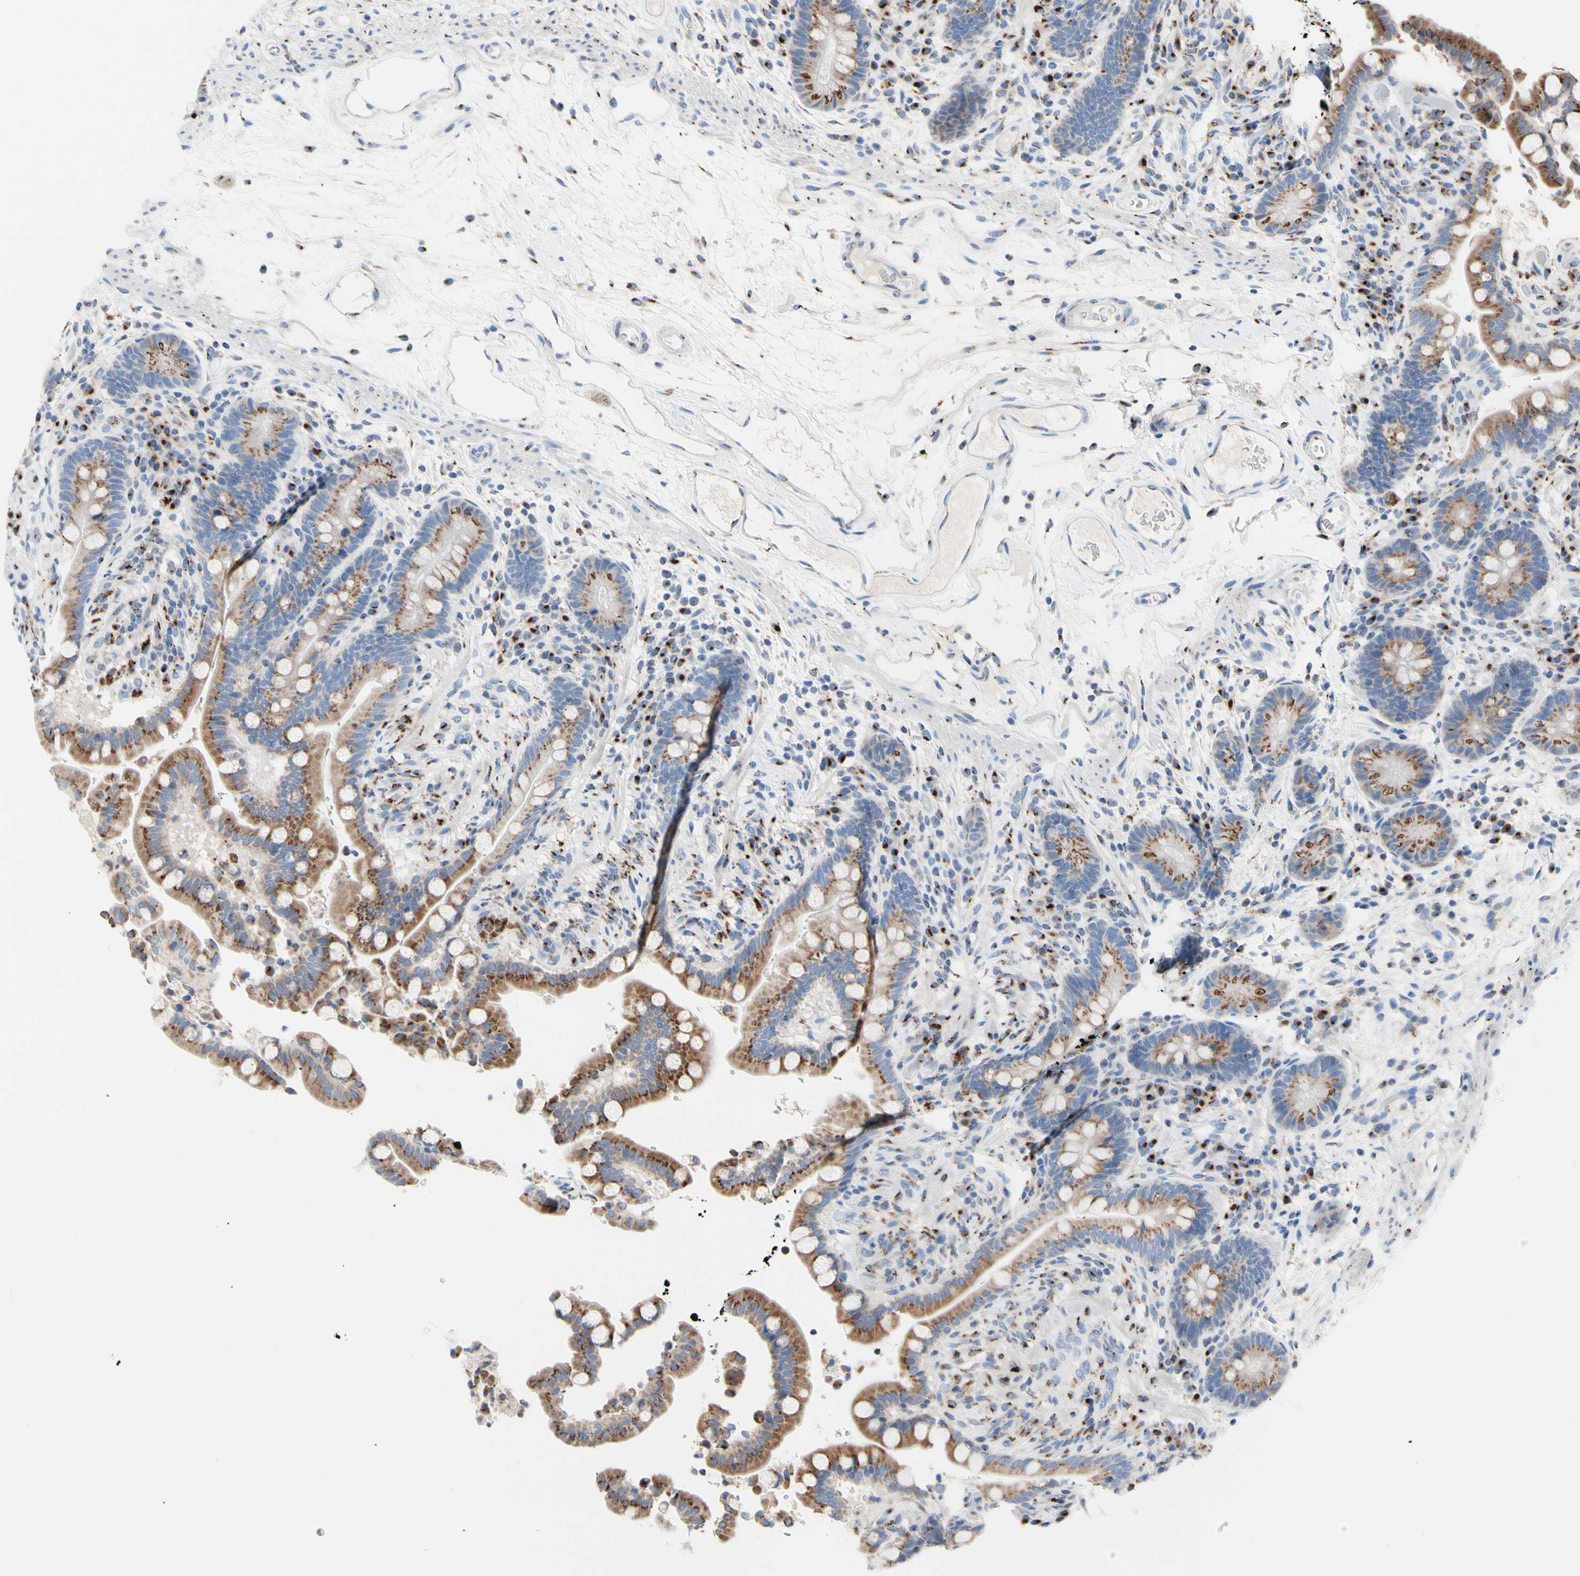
{"staining": {"intensity": "moderate", "quantity": "25%-75%", "location": "cytoplasmic/membranous"}, "tissue": "colon", "cell_type": "Endothelial cells", "image_type": "normal", "snomed": [{"axis": "morphology", "description": "Normal tissue, NOS"}, {"axis": "topography", "description": "Colon"}], "caption": "Moderate cytoplasmic/membranous staining for a protein is present in approximately 25%-75% of endothelial cells of benign colon using immunohistochemistry.", "gene": "GALNT2", "patient": {"sex": "male", "age": 73}}